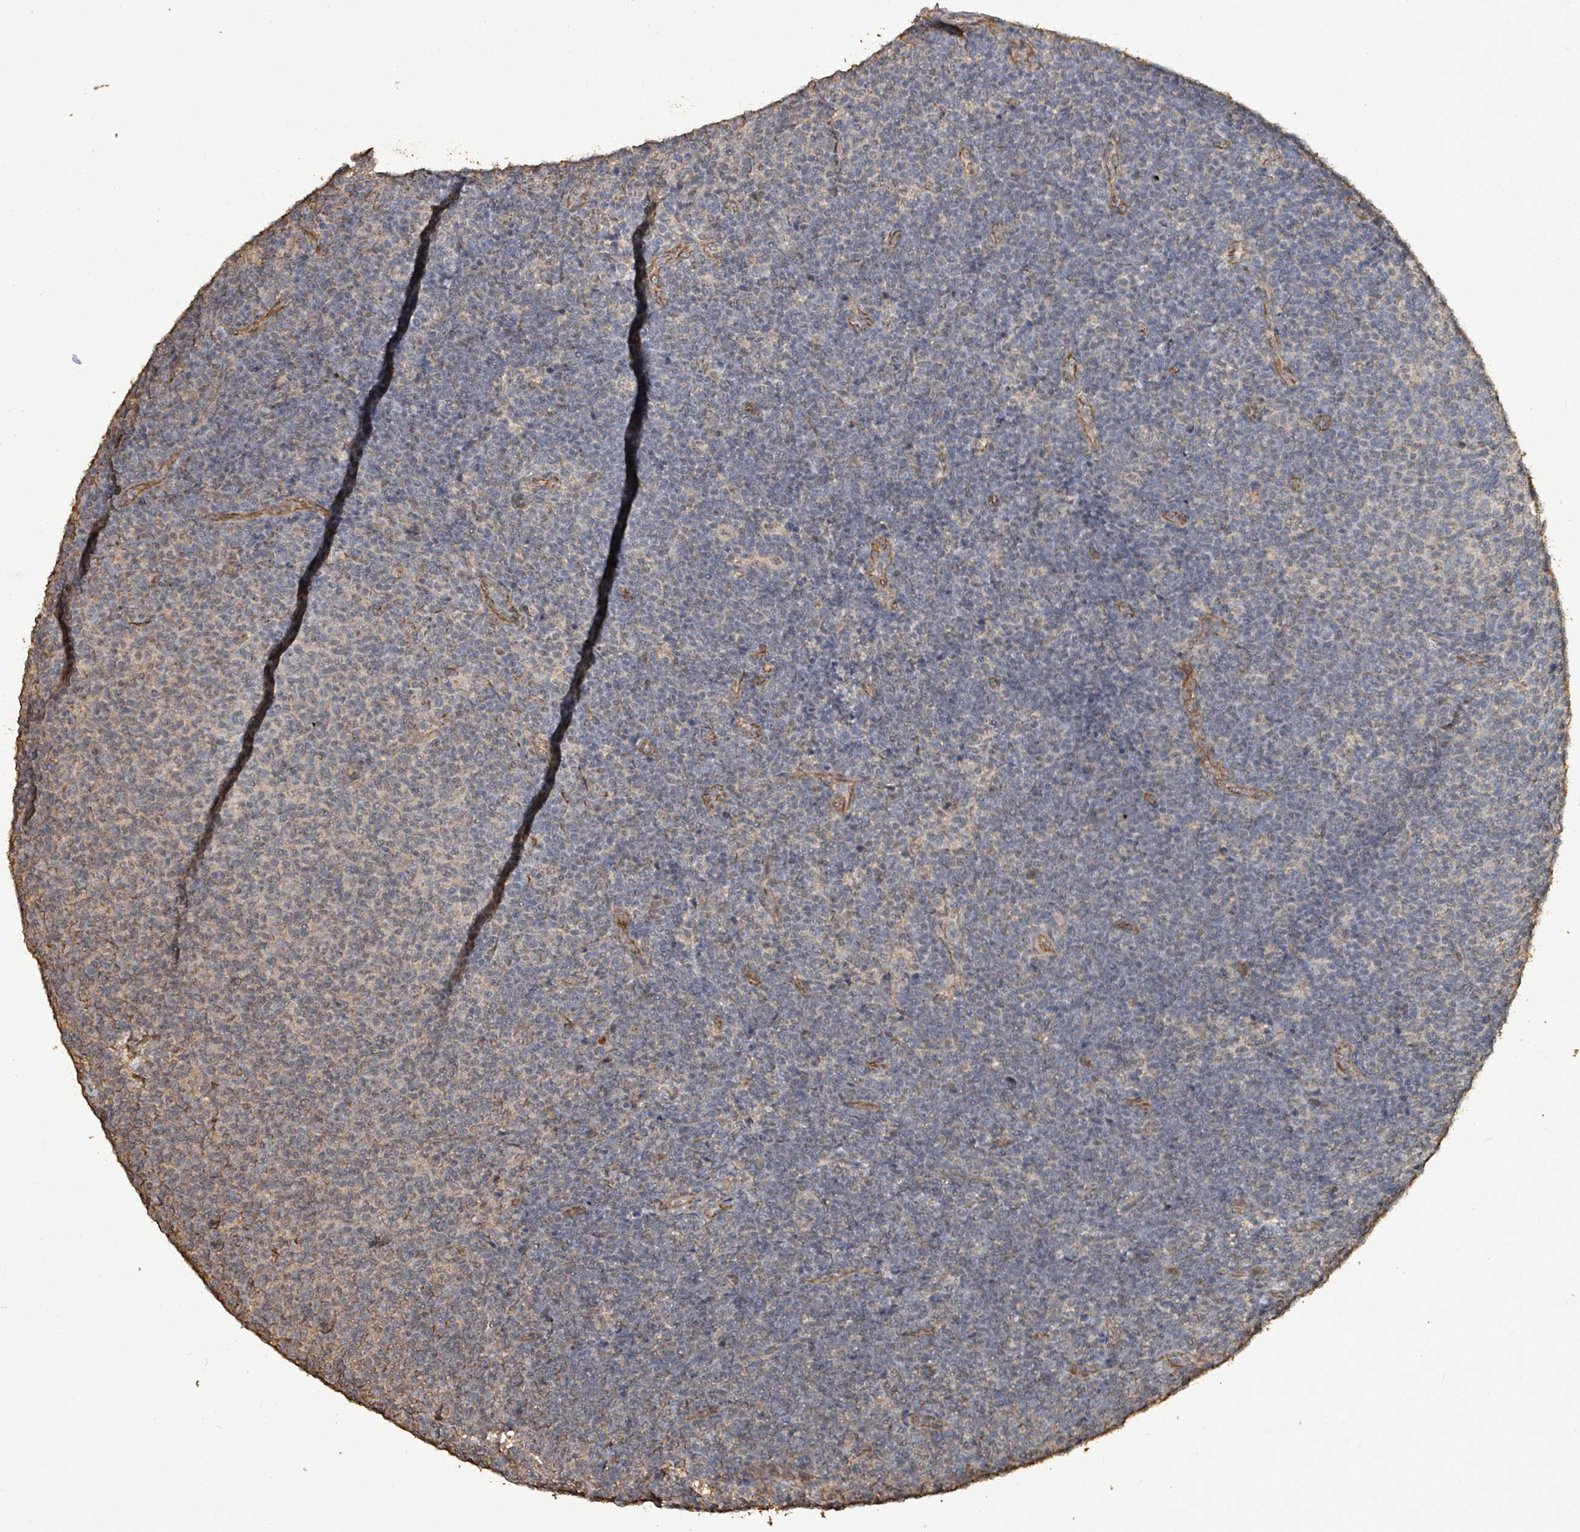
{"staining": {"intensity": "negative", "quantity": "none", "location": "none"}, "tissue": "lymphoma", "cell_type": "Tumor cells", "image_type": "cancer", "snomed": [{"axis": "morphology", "description": "Malignant lymphoma, non-Hodgkin's type, Low grade"}, {"axis": "topography", "description": "Lymph node"}], "caption": "This is a image of immunohistochemistry (IHC) staining of lymphoma, which shows no staining in tumor cells.", "gene": "C6orf52", "patient": {"sex": "male", "age": 66}}